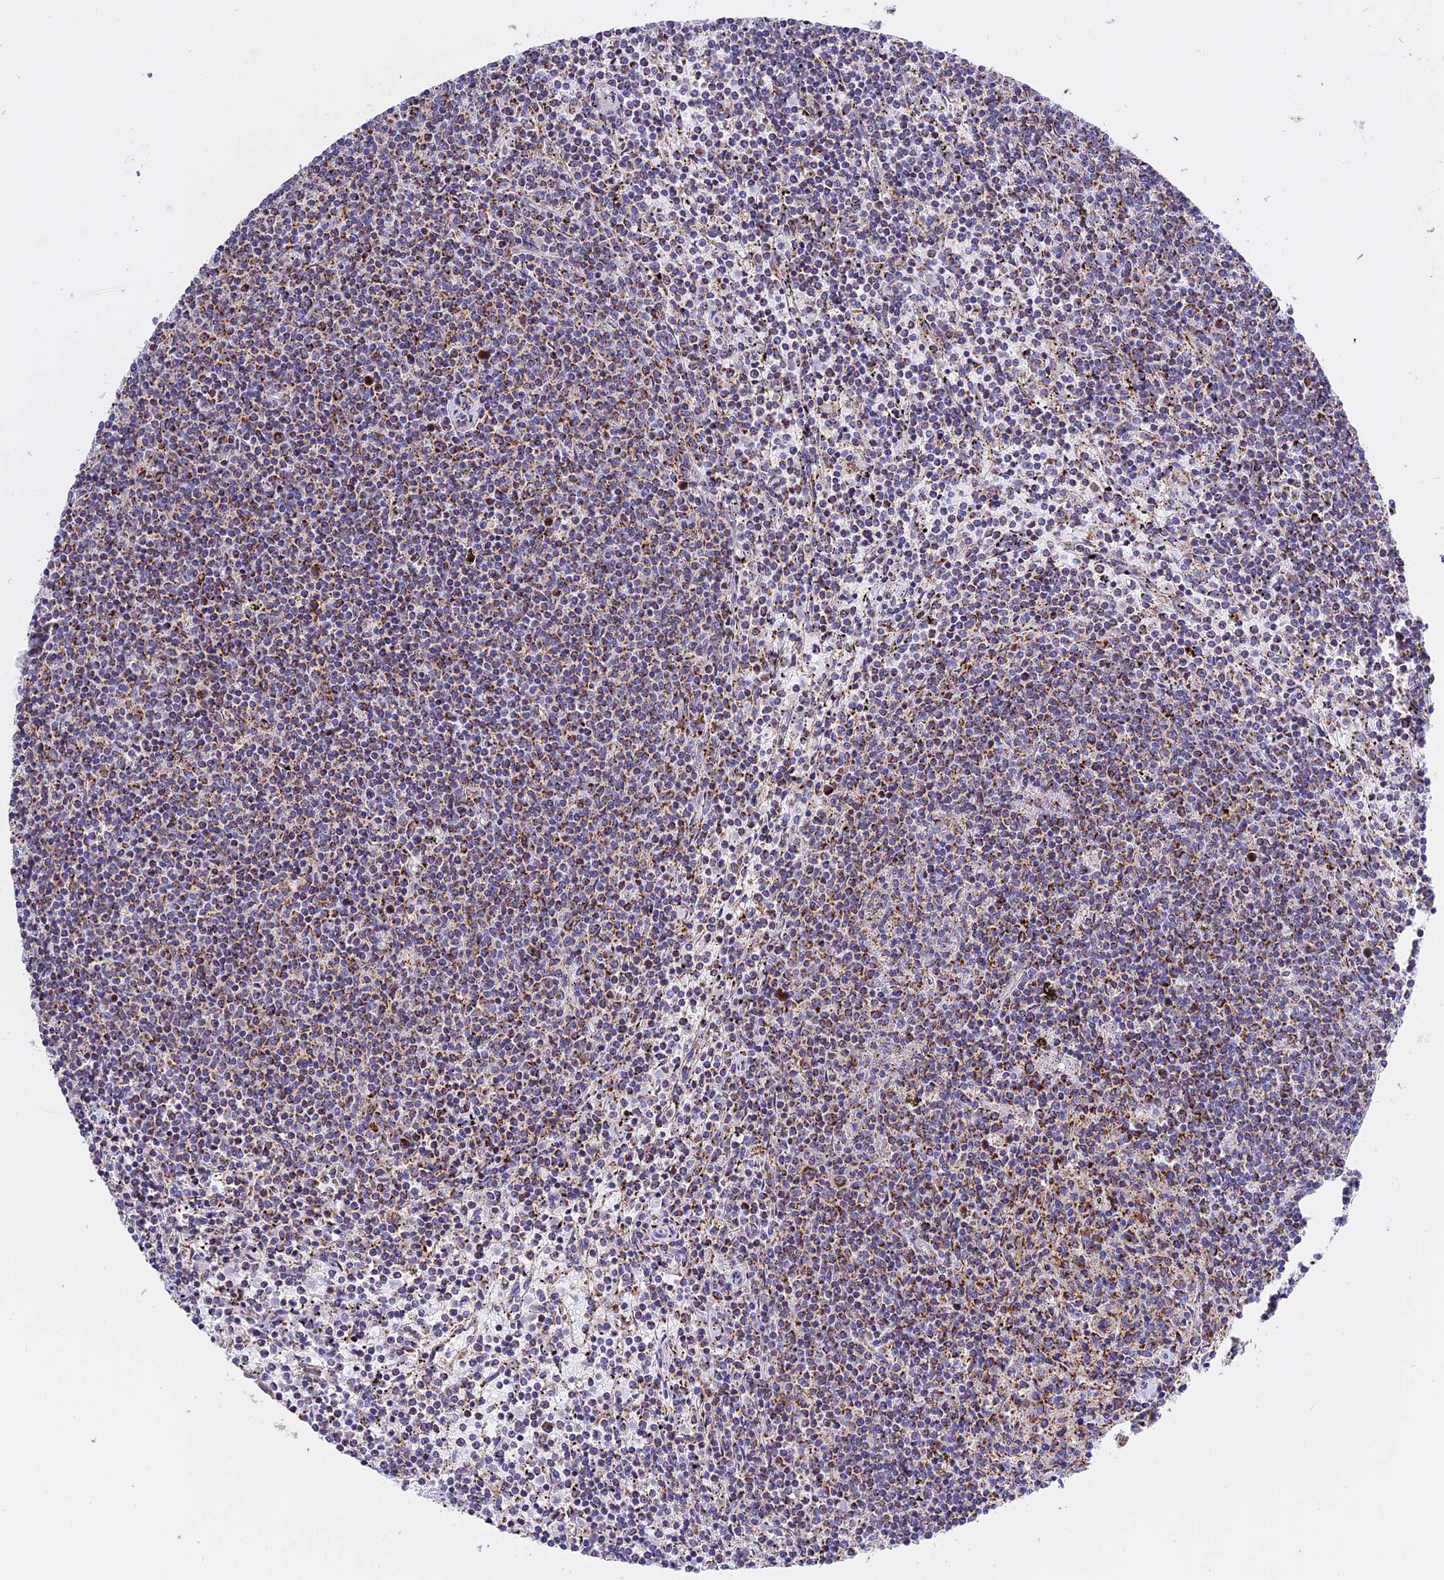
{"staining": {"intensity": "moderate", "quantity": "25%-75%", "location": "cytoplasmic/membranous"}, "tissue": "lymphoma", "cell_type": "Tumor cells", "image_type": "cancer", "snomed": [{"axis": "morphology", "description": "Malignant lymphoma, non-Hodgkin's type, Low grade"}, {"axis": "topography", "description": "Spleen"}], "caption": "Lymphoma stained with immunohistochemistry reveals moderate cytoplasmic/membranous staining in approximately 25%-75% of tumor cells. The protein of interest is stained brown, and the nuclei are stained in blue (DAB IHC with brightfield microscopy, high magnification).", "gene": "MRPS34", "patient": {"sex": "female", "age": 50}}